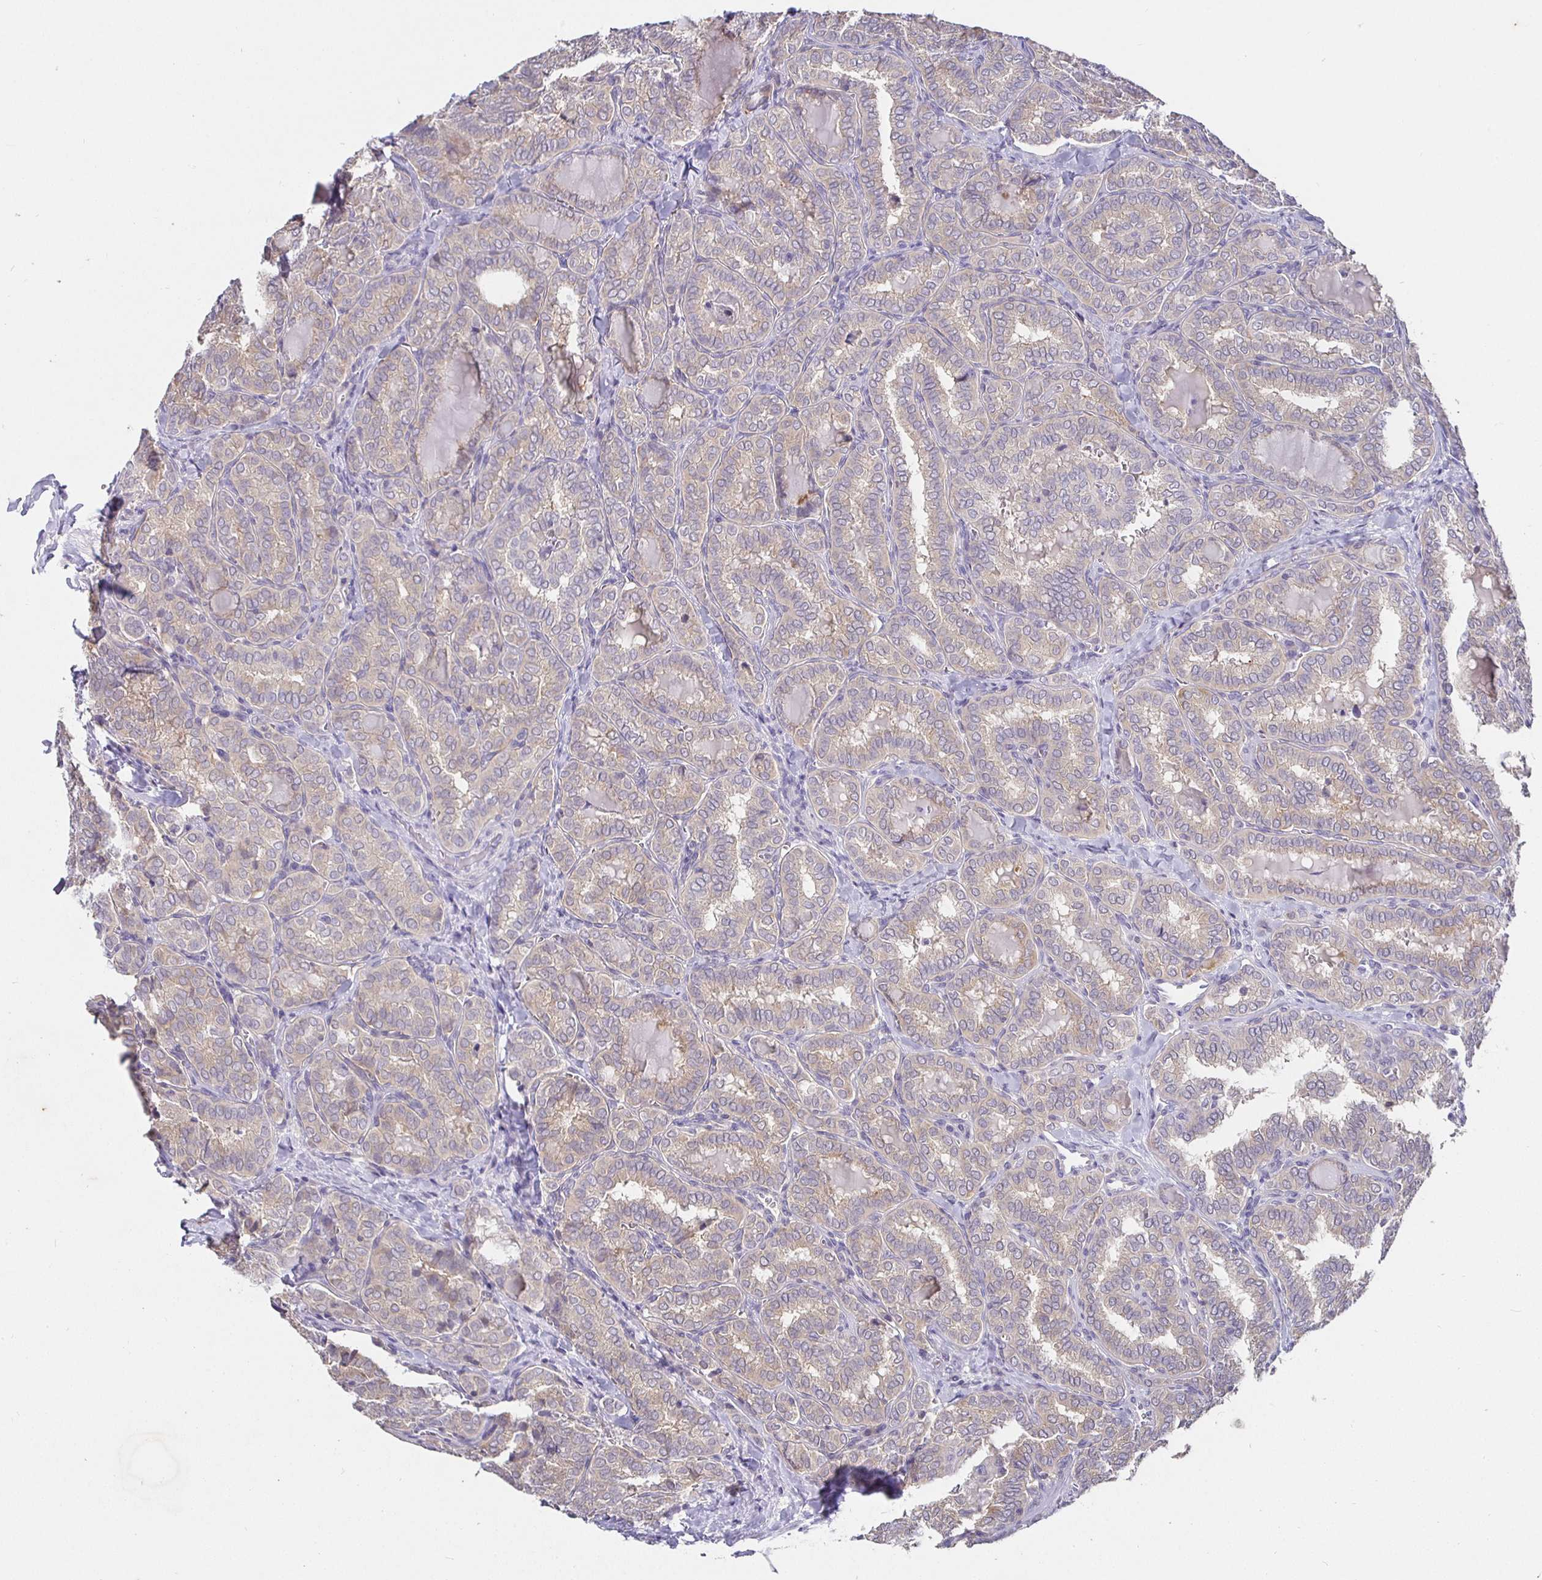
{"staining": {"intensity": "weak", "quantity": "<25%", "location": "cytoplasmic/membranous"}, "tissue": "thyroid cancer", "cell_type": "Tumor cells", "image_type": "cancer", "snomed": [{"axis": "morphology", "description": "Papillary adenocarcinoma, NOS"}, {"axis": "topography", "description": "Thyroid gland"}], "caption": "A high-resolution histopathology image shows IHC staining of thyroid cancer, which exhibits no significant expression in tumor cells. Nuclei are stained in blue.", "gene": "SHISA4", "patient": {"sex": "female", "age": 30}}